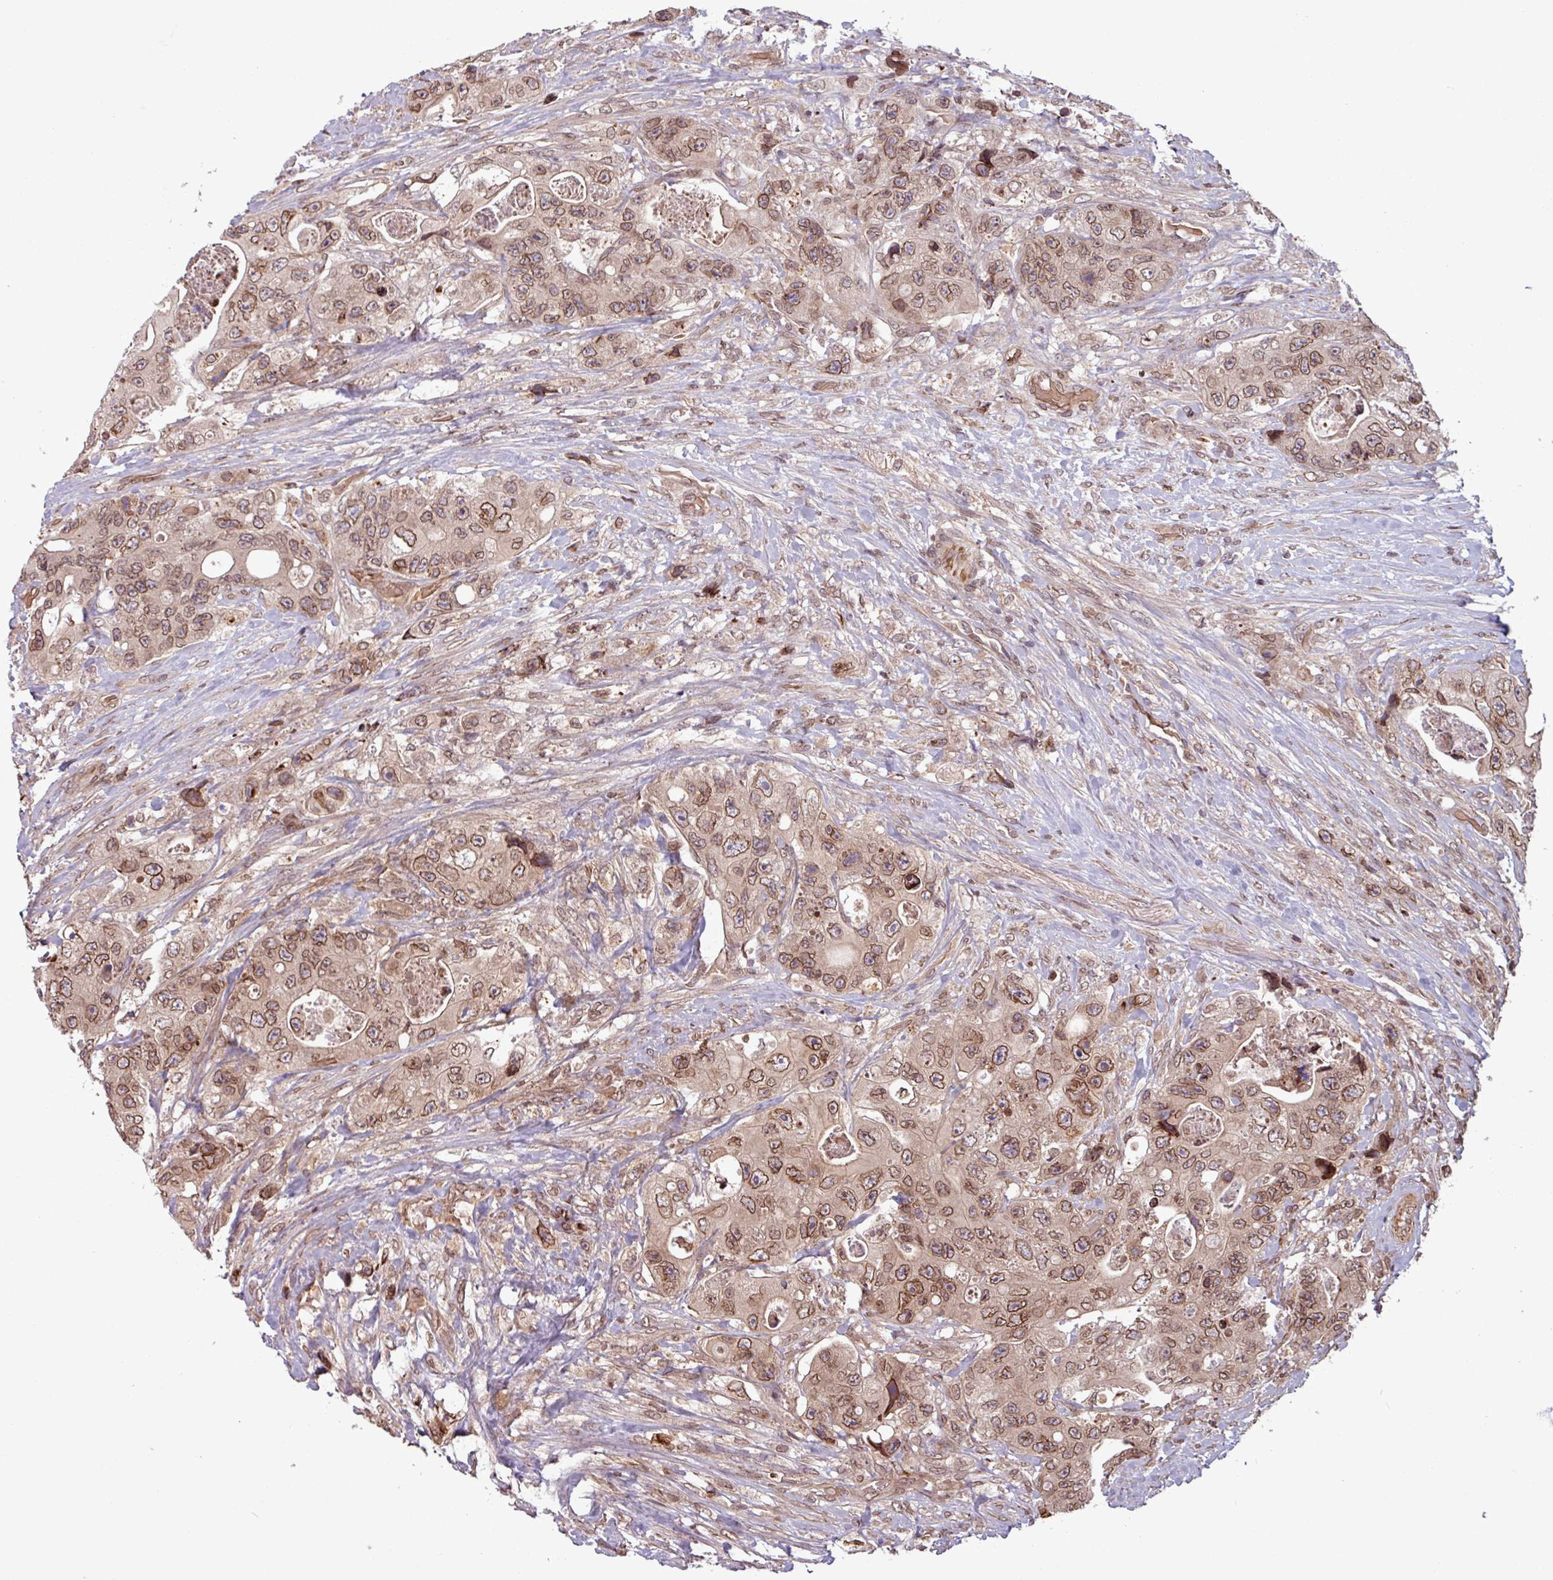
{"staining": {"intensity": "moderate", "quantity": ">75%", "location": "cytoplasmic/membranous,nuclear"}, "tissue": "colorectal cancer", "cell_type": "Tumor cells", "image_type": "cancer", "snomed": [{"axis": "morphology", "description": "Adenocarcinoma, NOS"}, {"axis": "topography", "description": "Colon"}], "caption": "Protein staining displays moderate cytoplasmic/membranous and nuclear staining in approximately >75% of tumor cells in adenocarcinoma (colorectal).", "gene": "RBM4B", "patient": {"sex": "female", "age": 46}}